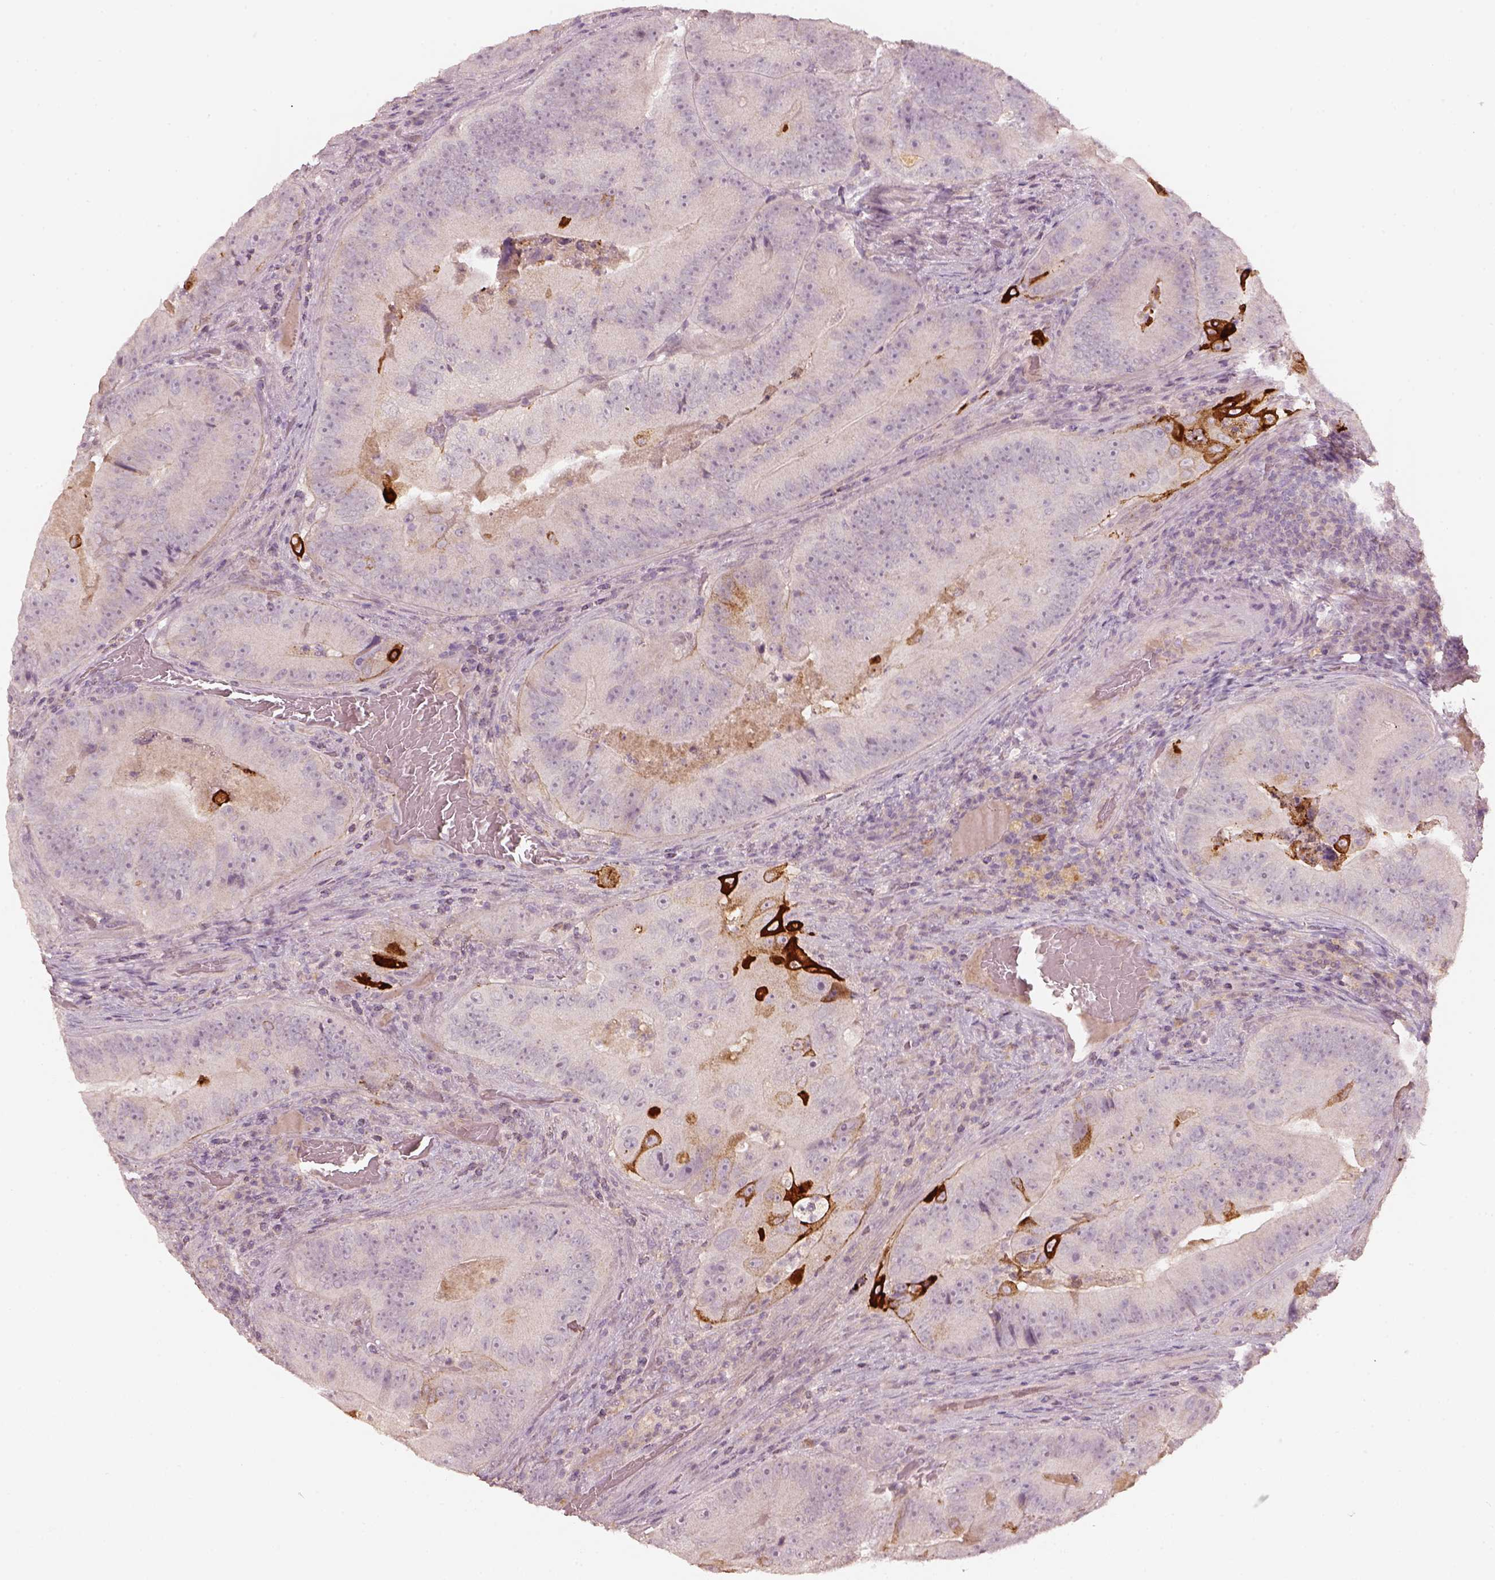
{"staining": {"intensity": "strong", "quantity": "<25%", "location": "cytoplasmic/membranous"}, "tissue": "colorectal cancer", "cell_type": "Tumor cells", "image_type": "cancer", "snomed": [{"axis": "morphology", "description": "Adenocarcinoma, NOS"}, {"axis": "topography", "description": "Colon"}], "caption": "Tumor cells reveal medium levels of strong cytoplasmic/membranous positivity in approximately <25% of cells in human colorectal cancer (adenocarcinoma).", "gene": "LAMC2", "patient": {"sex": "female", "age": 86}}